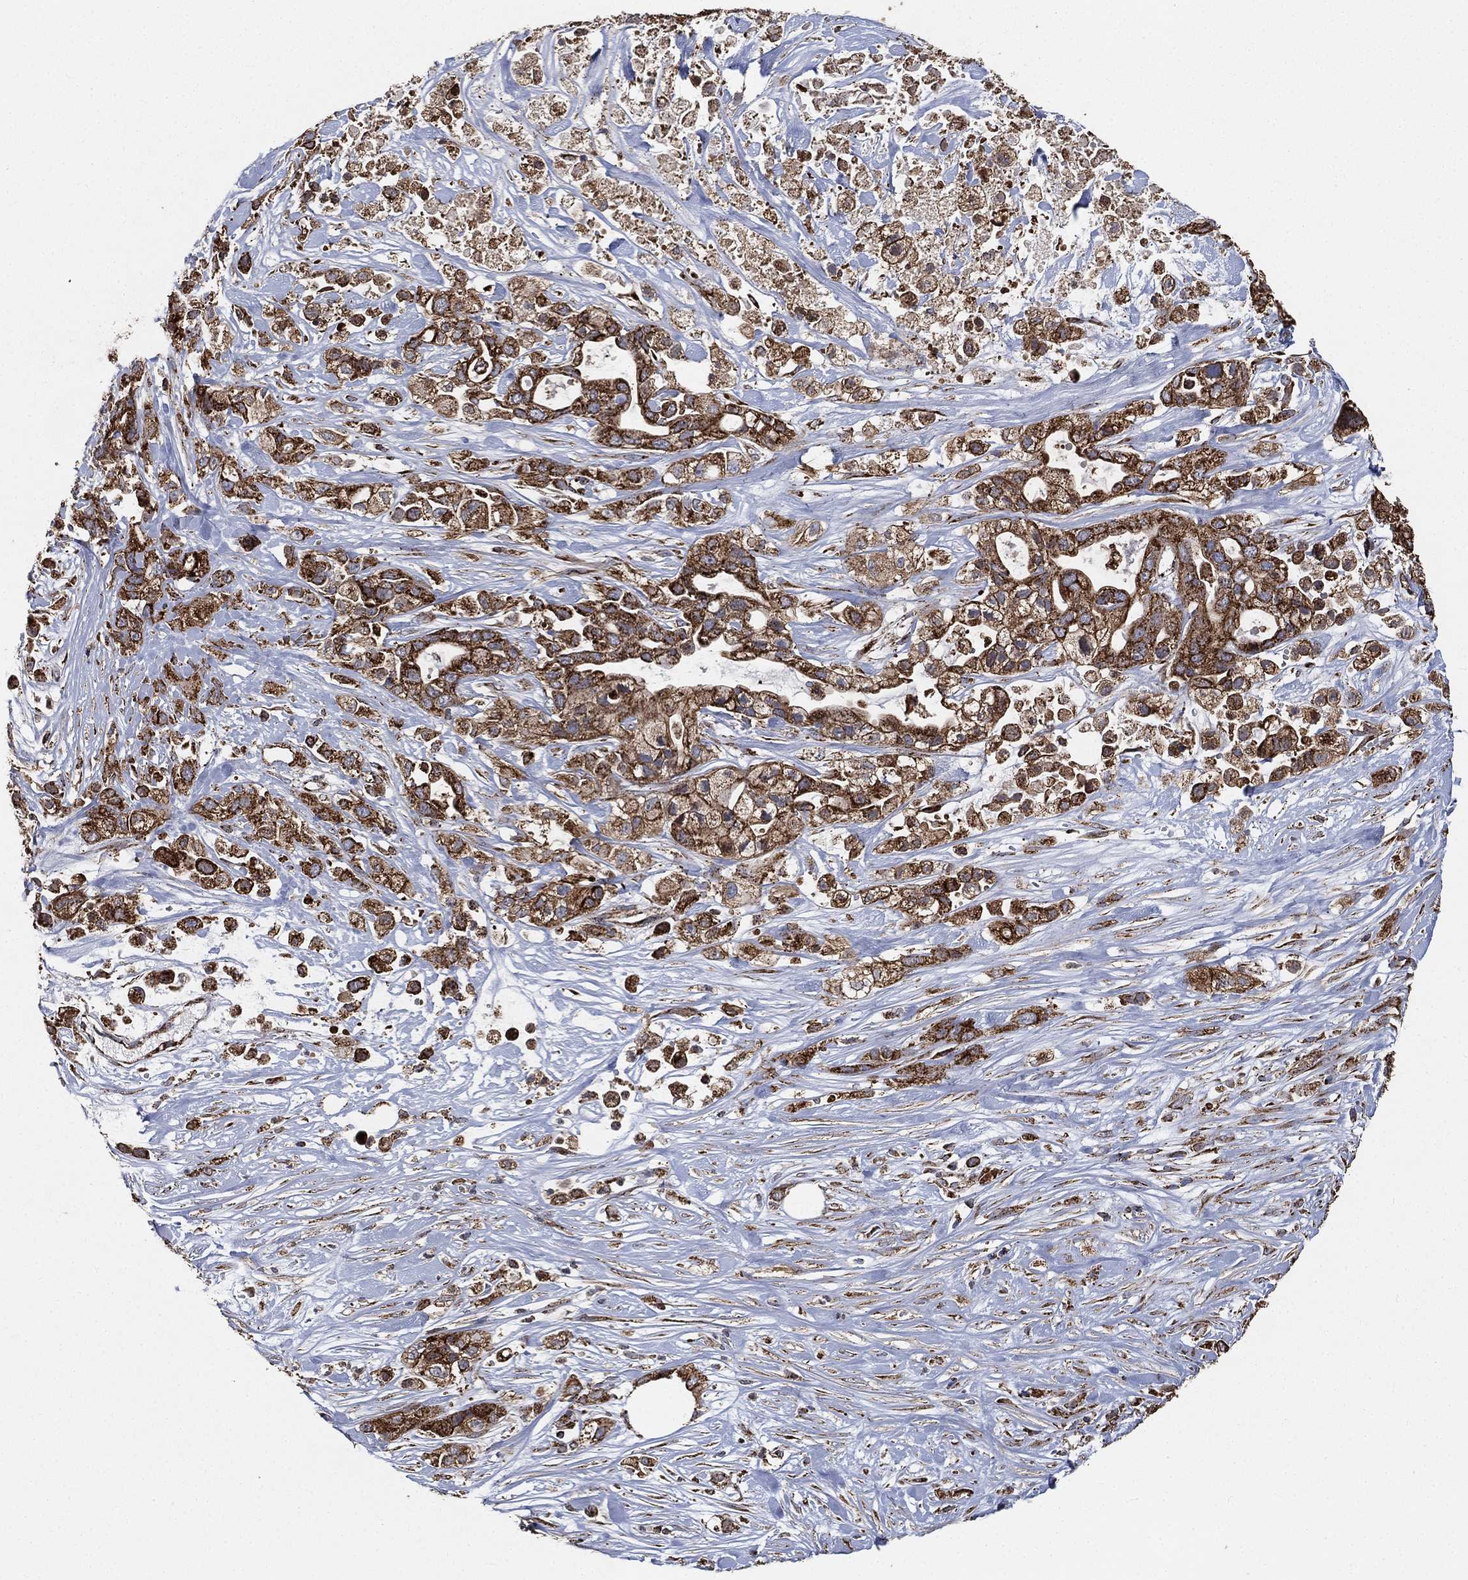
{"staining": {"intensity": "strong", "quantity": ">75%", "location": "cytoplasmic/membranous"}, "tissue": "pancreatic cancer", "cell_type": "Tumor cells", "image_type": "cancer", "snomed": [{"axis": "morphology", "description": "Adenocarcinoma, NOS"}, {"axis": "topography", "description": "Pancreas"}], "caption": "Immunohistochemical staining of human pancreatic adenocarcinoma exhibits high levels of strong cytoplasmic/membranous positivity in approximately >75% of tumor cells.", "gene": "SLC38A7", "patient": {"sex": "male", "age": 44}}